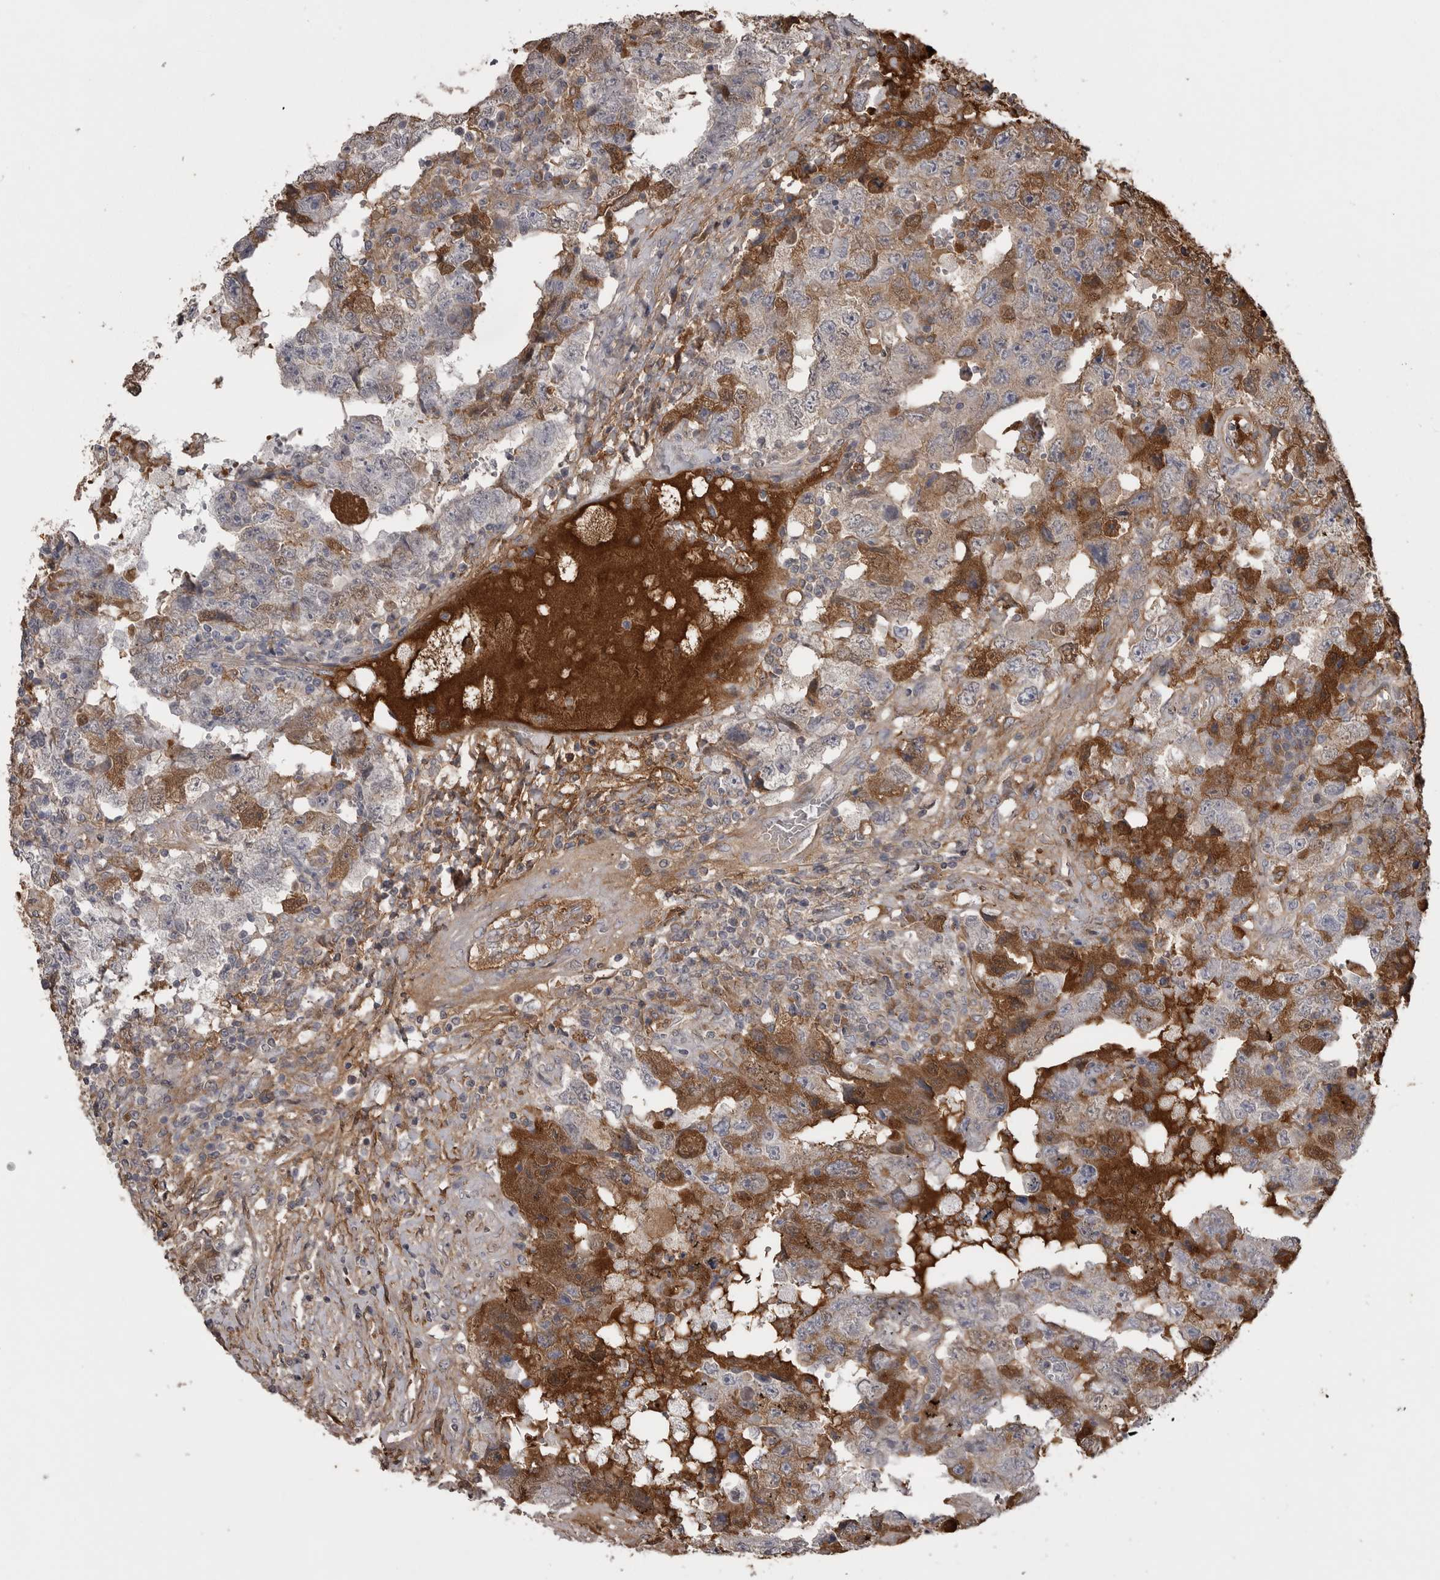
{"staining": {"intensity": "moderate", "quantity": "25%-75%", "location": "cytoplasmic/membranous"}, "tissue": "testis cancer", "cell_type": "Tumor cells", "image_type": "cancer", "snomed": [{"axis": "morphology", "description": "Carcinoma, Embryonal, NOS"}, {"axis": "topography", "description": "Testis"}], "caption": "Testis embryonal carcinoma stained for a protein (brown) shows moderate cytoplasmic/membranous positive positivity in approximately 25%-75% of tumor cells.", "gene": "AHSG", "patient": {"sex": "male", "age": 26}}